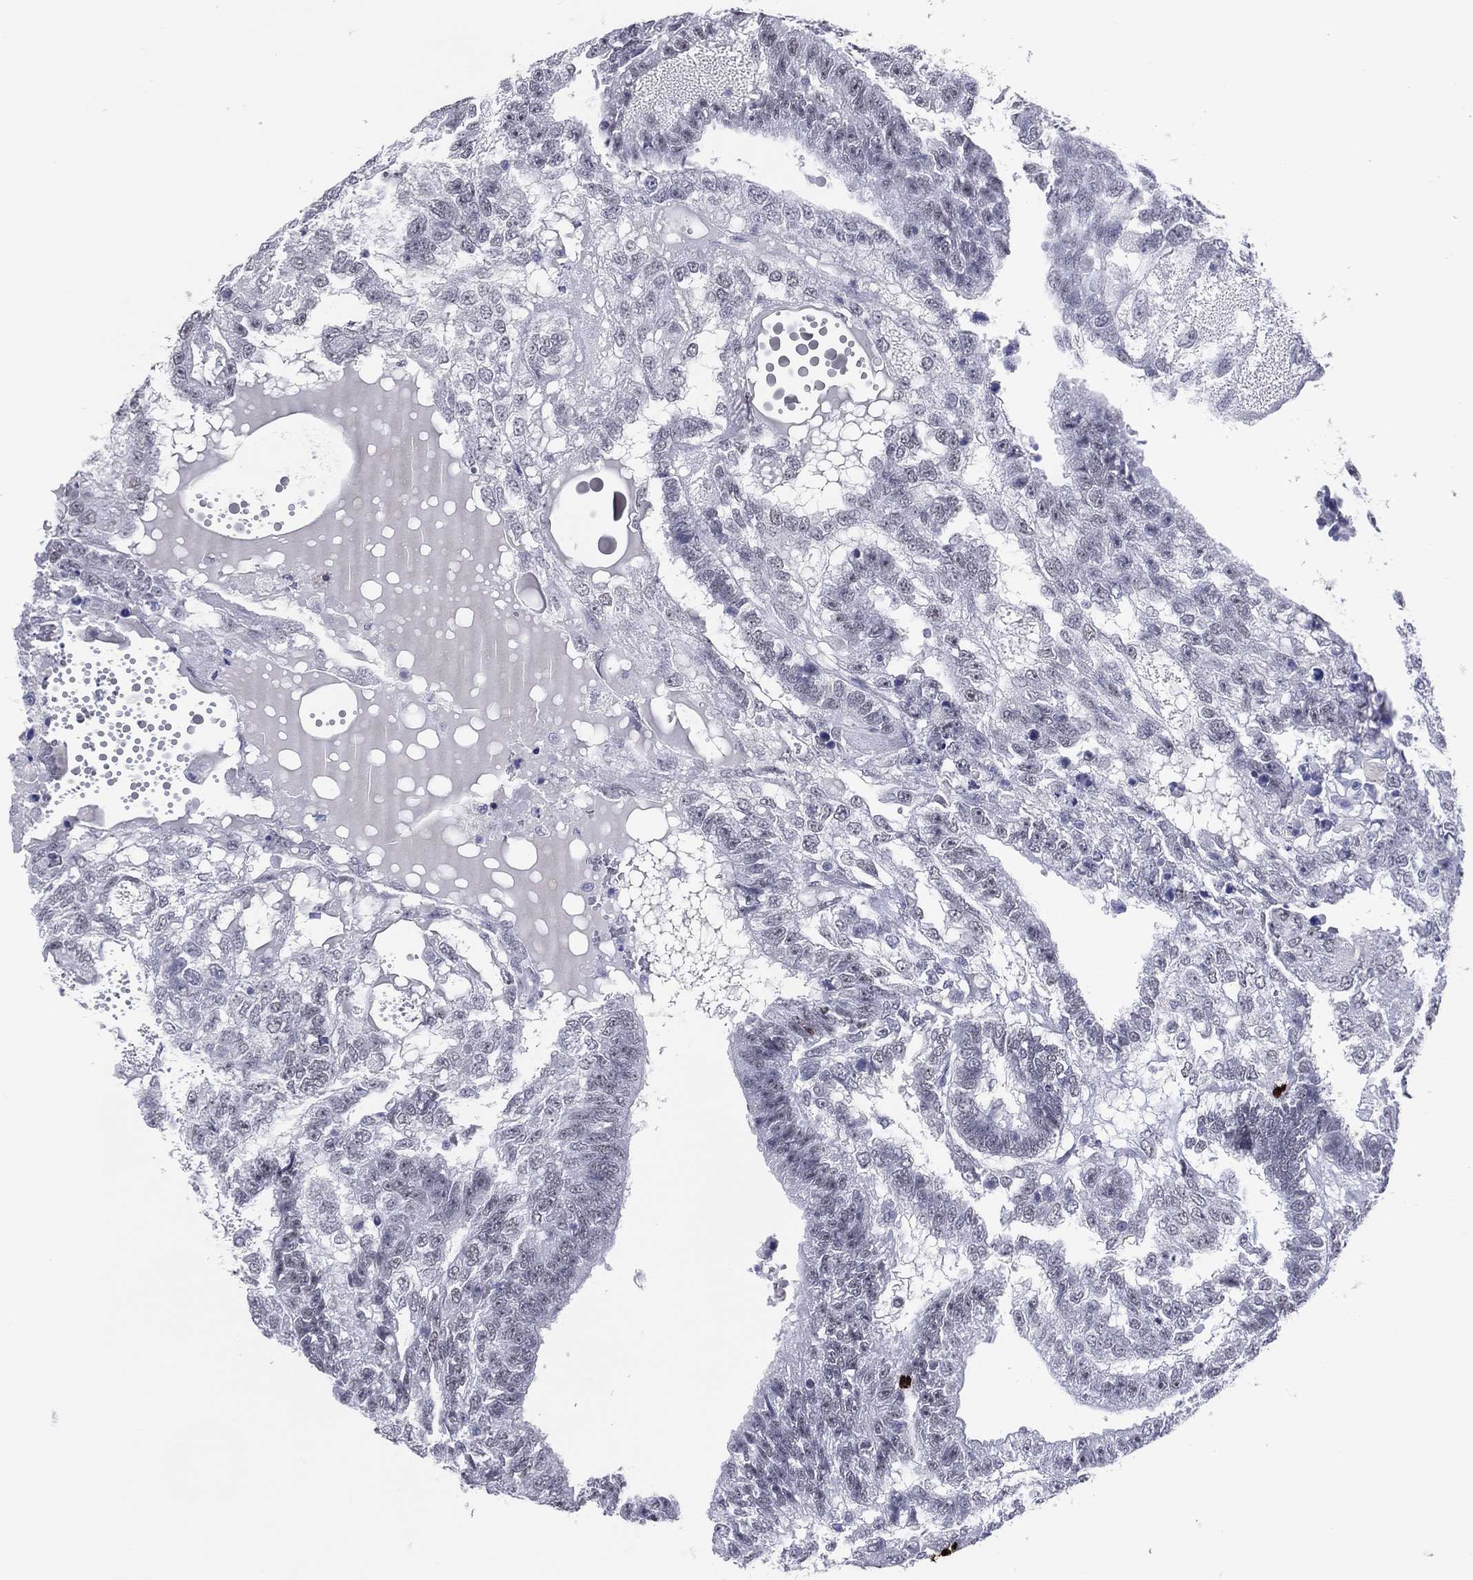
{"staining": {"intensity": "weak", "quantity": "<25%", "location": "nuclear"}, "tissue": "testis cancer", "cell_type": "Tumor cells", "image_type": "cancer", "snomed": [{"axis": "morphology", "description": "Seminoma, NOS"}, {"axis": "morphology", "description": "Carcinoma, Embryonal, NOS"}, {"axis": "topography", "description": "Testis"}], "caption": "Protein analysis of embryonal carcinoma (testis) demonstrates no significant expression in tumor cells. (DAB (3,3'-diaminobenzidine) immunohistochemistry visualized using brightfield microscopy, high magnification).", "gene": "CFAP58", "patient": {"sex": "male", "age": 41}}